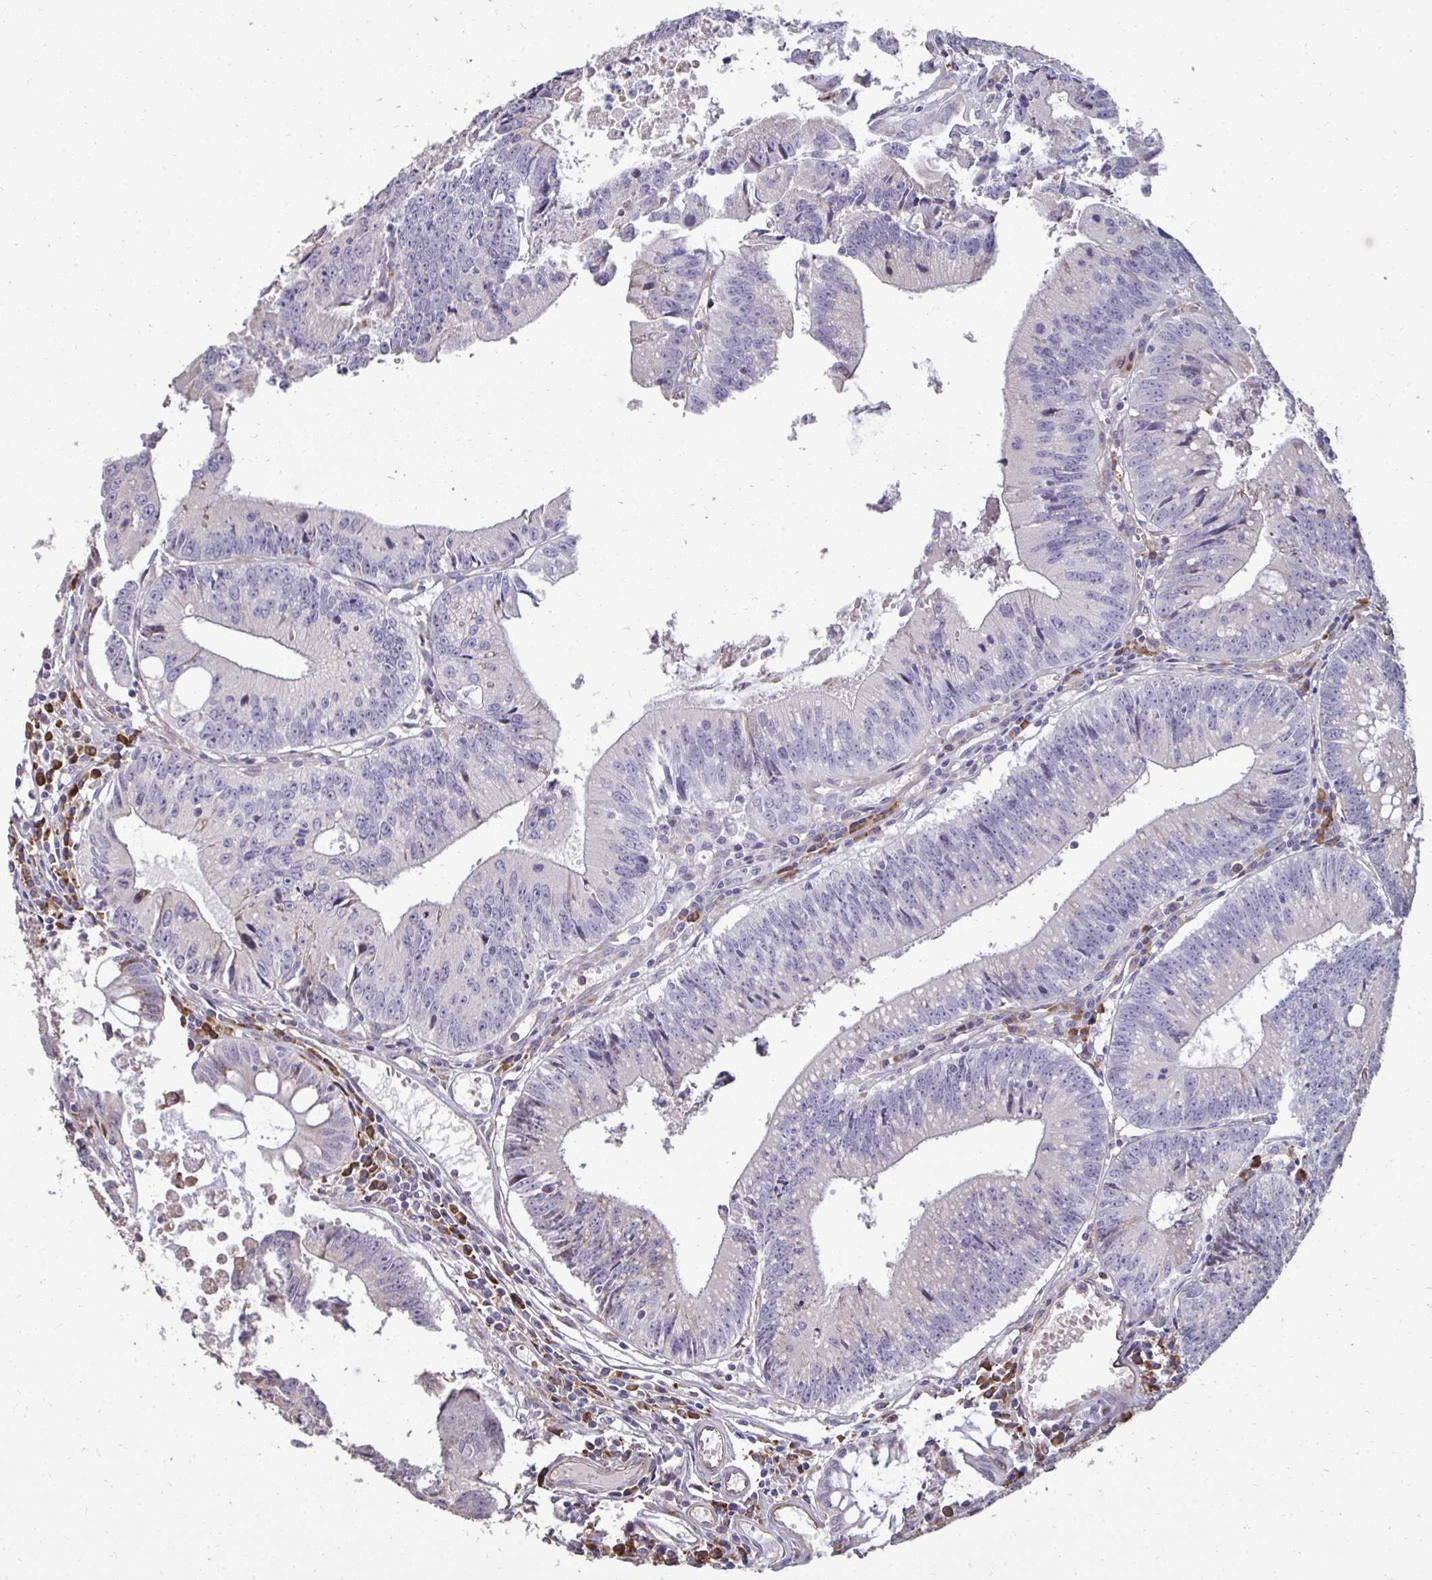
{"staining": {"intensity": "negative", "quantity": "none", "location": "none"}, "tissue": "colorectal cancer", "cell_type": "Tumor cells", "image_type": "cancer", "snomed": [{"axis": "morphology", "description": "Adenocarcinoma, NOS"}, {"axis": "topography", "description": "Rectum"}], "caption": "Immunohistochemistry (IHC) of human colorectal cancer exhibits no positivity in tumor cells.", "gene": "FIBCD1", "patient": {"sex": "female", "age": 81}}